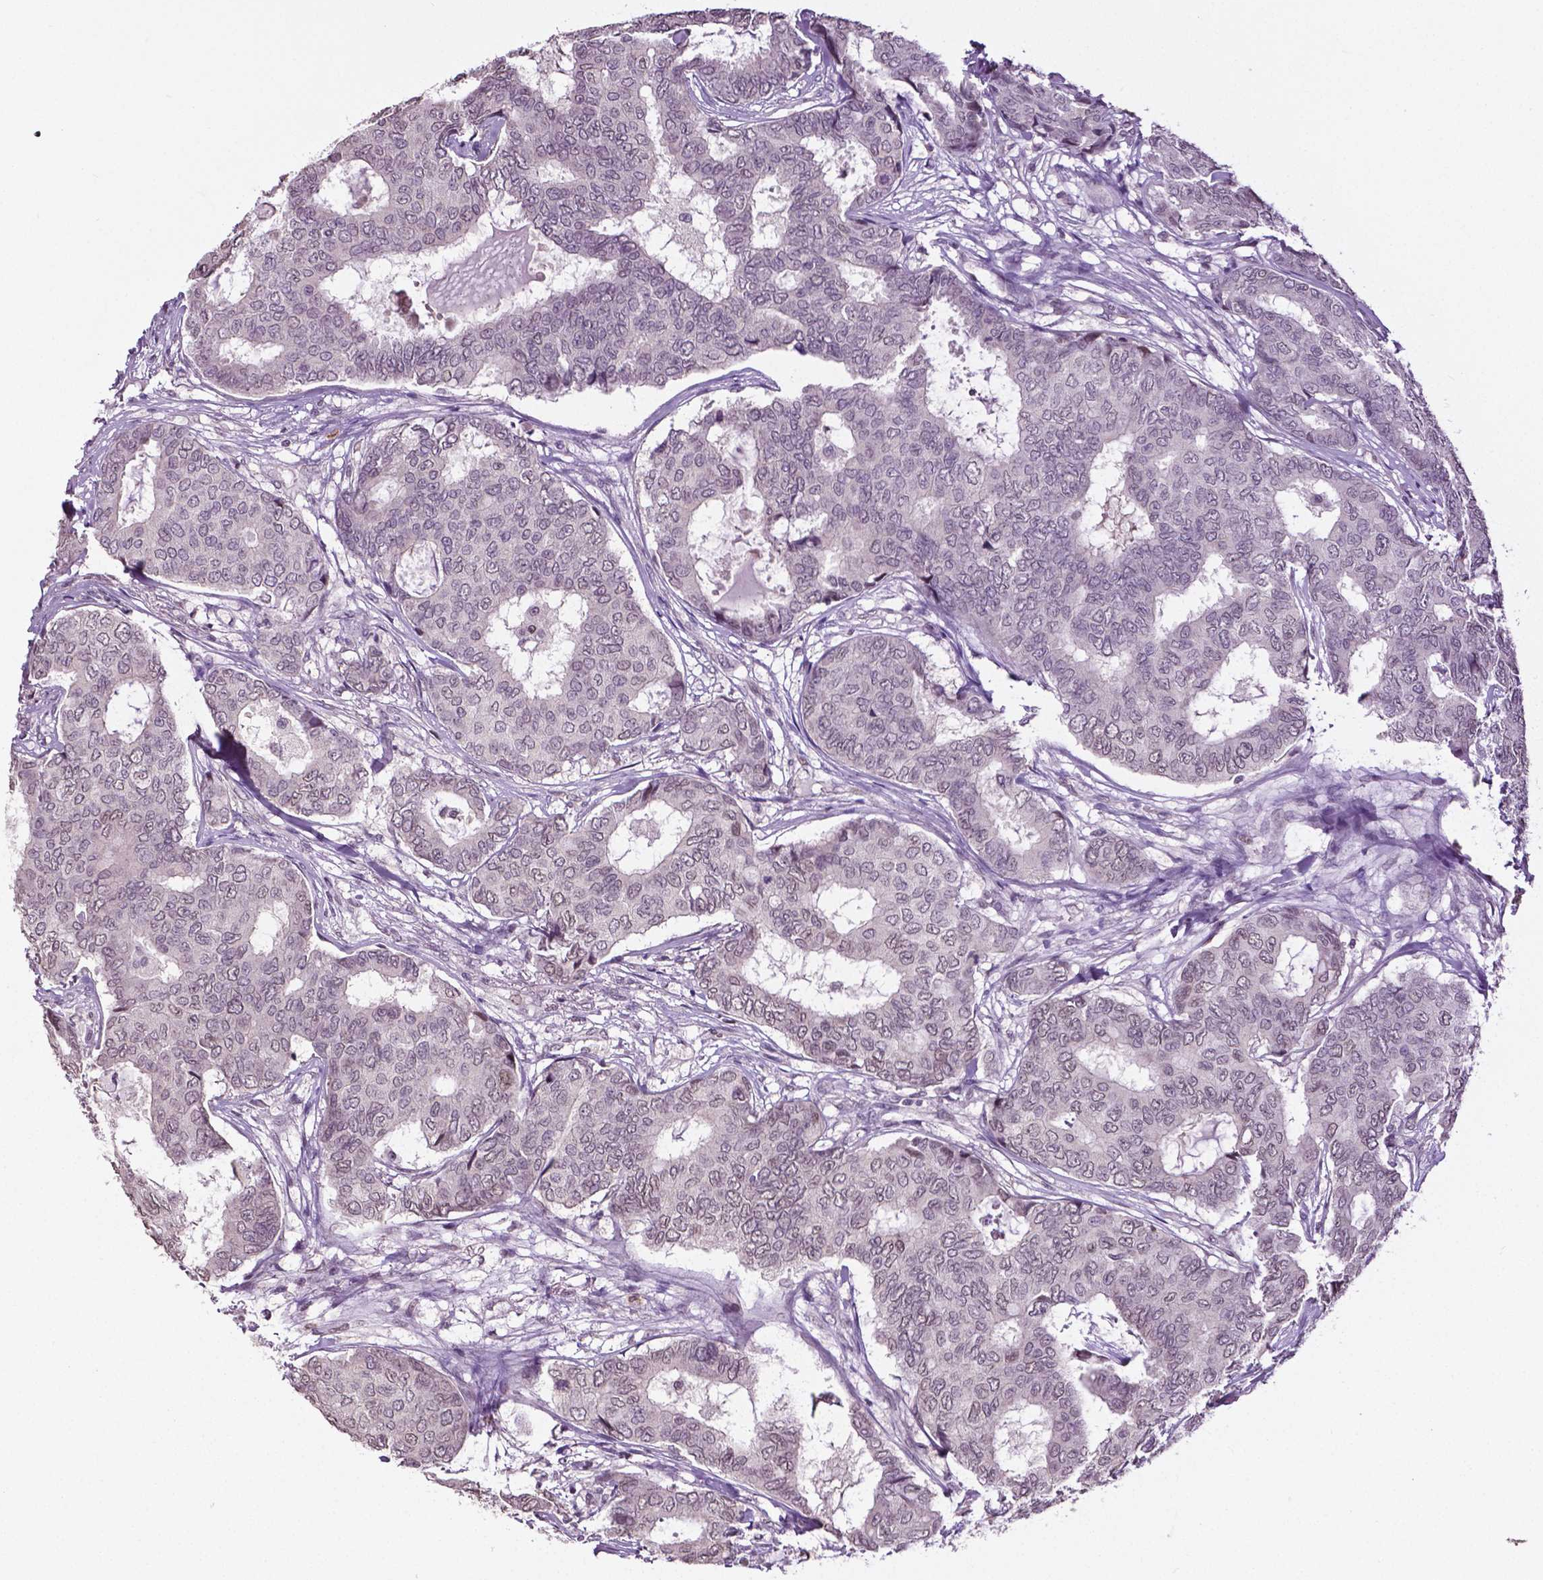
{"staining": {"intensity": "weak", "quantity": "<25%", "location": "cytoplasmic/membranous,nuclear"}, "tissue": "breast cancer", "cell_type": "Tumor cells", "image_type": "cancer", "snomed": [{"axis": "morphology", "description": "Duct carcinoma"}, {"axis": "topography", "description": "Breast"}], "caption": "This image is of breast infiltrating ductal carcinoma stained with immunohistochemistry (IHC) to label a protein in brown with the nuclei are counter-stained blue. There is no positivity in tumor cells.", "gene": "DLX5", "patient": {"sex": "female", "age": 75}}